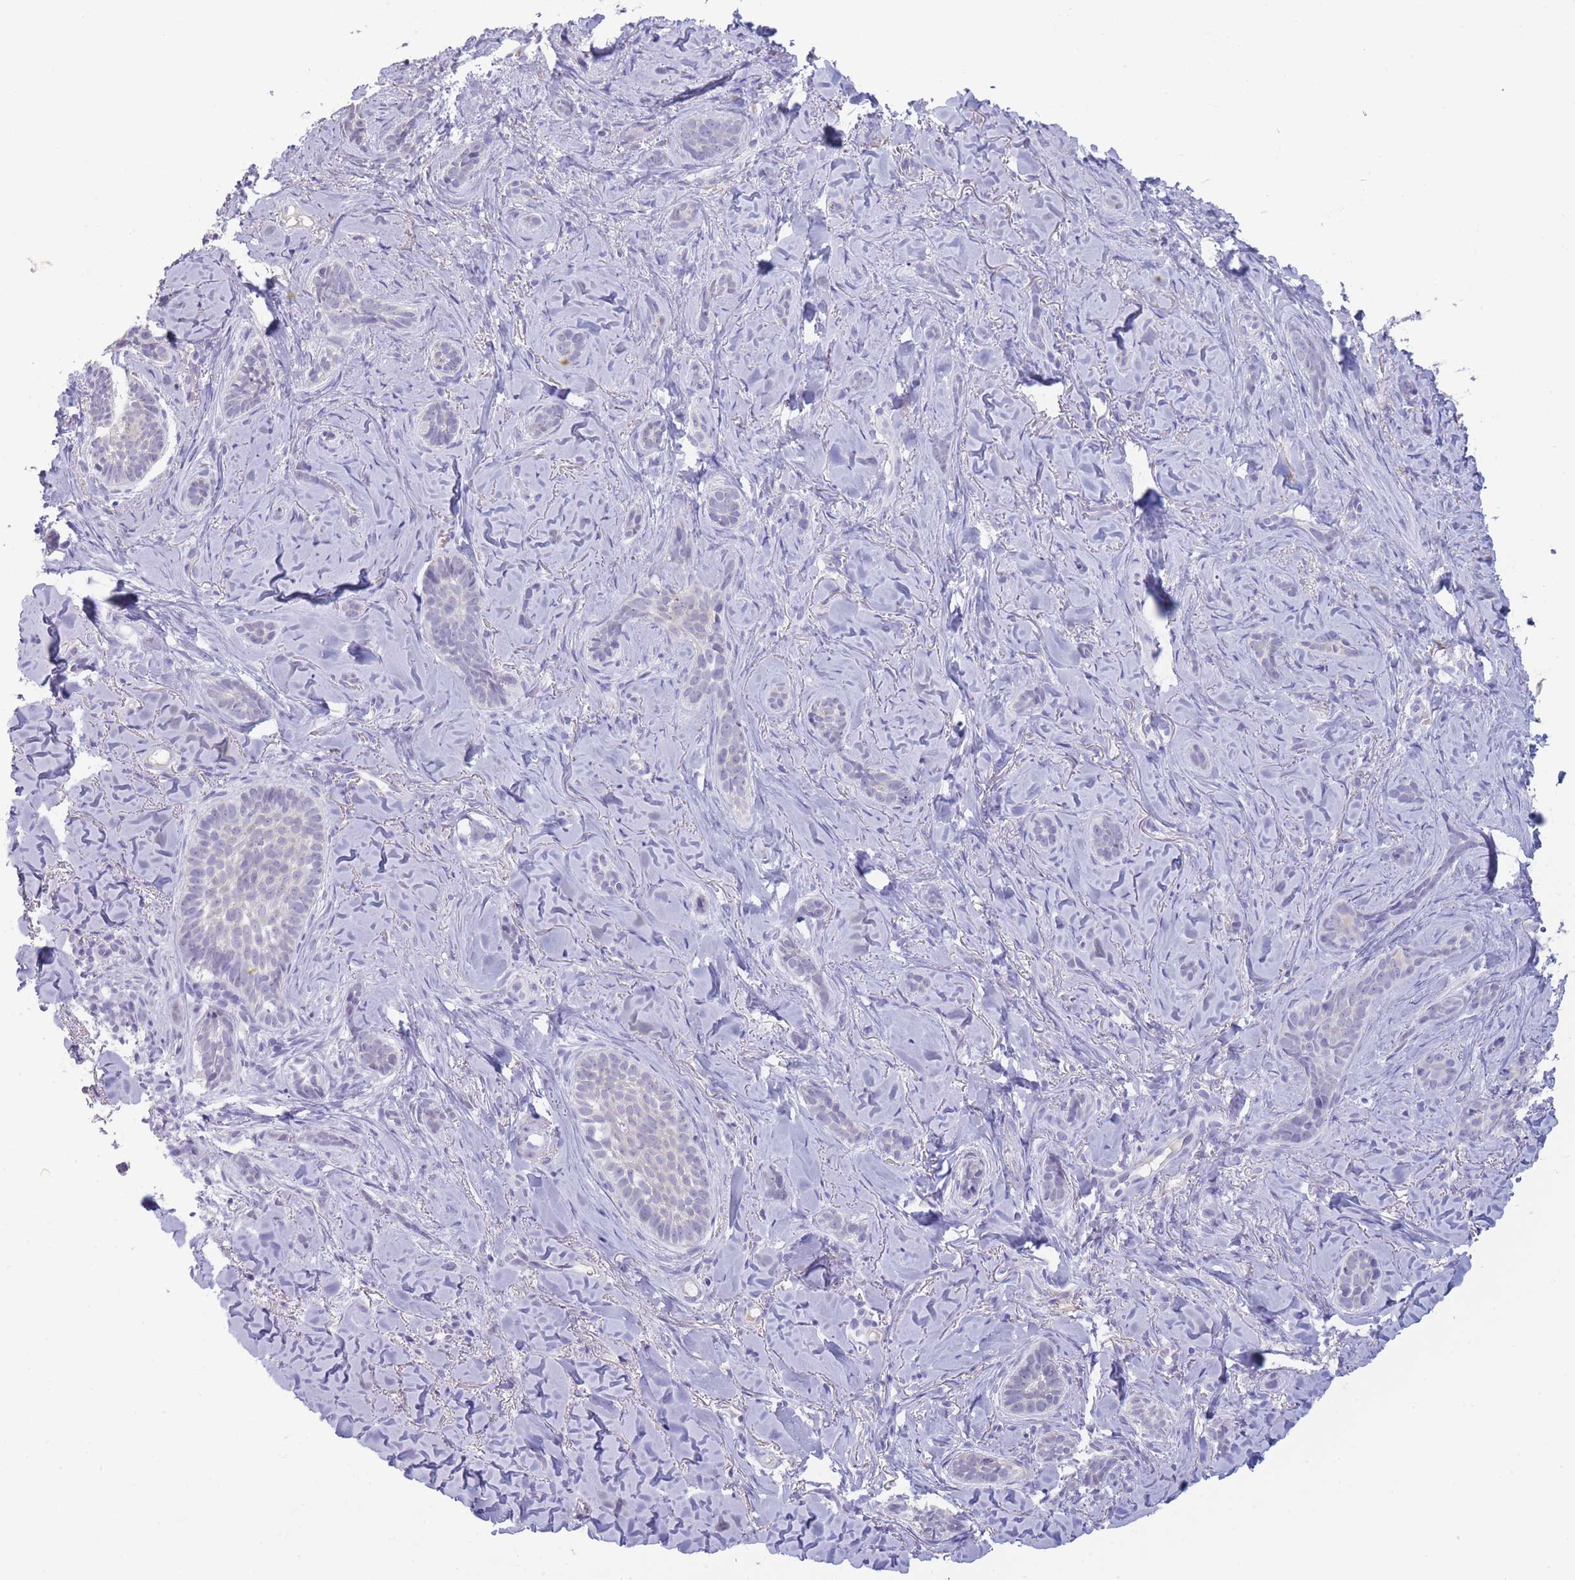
{"staining": {"intensity": "negative", "quantity": "none", "location": "none"}, "tissue": "skin cancer", "cell_type": "Tumor cells", "image_type": "cancer", "snomed": [{"axis": "morphology", "description": "Basal cell carcinoma"}, {"axis": "topography", "description": "Skin"}], "caption": "Immunohistochemistry of skin cancer (basal cell carcinoma) exhibits no expression in tumor cells. (Stains: DAB (3,3'-diaminobenzidine) immunohistochemistry (IHC) with hematoxylin counter stain, Microscopy: brightfield microscopy at high magnification).", "gene": "ASAP3", "patient": {"sex": "female", "age": 55}}